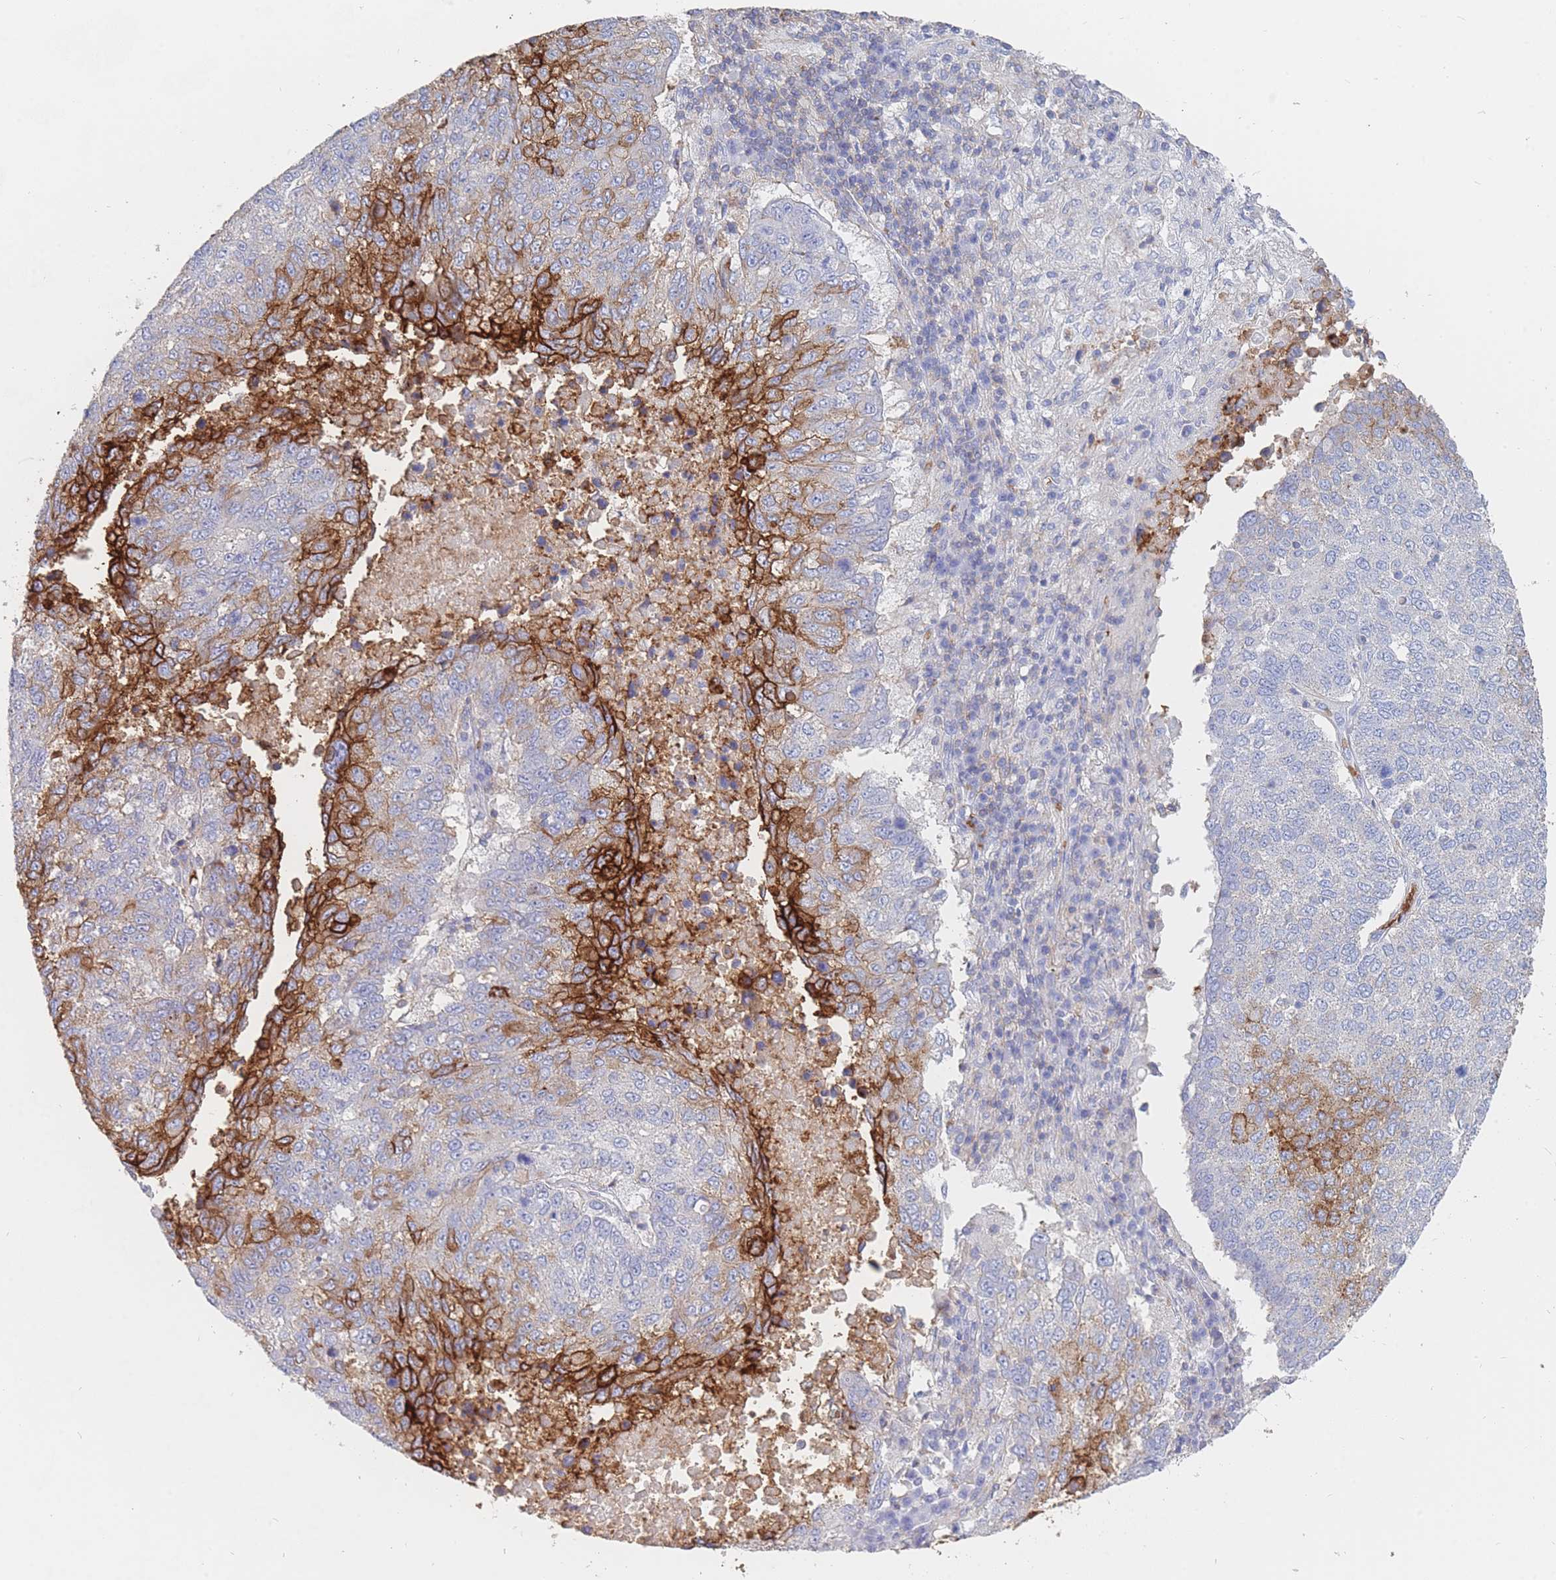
{"staining": {"intensity": "strong", "quantity": "<25%", "location": "cytoplasmic/membranous"}, "tissue": "lung cancer", "cell_type": "Tumor cells", "image_type": "cancer", "snomed": [{"axis": "morphology", "description": "Squamous cell carcinoma, NOS"}, {"axis": "topography", "description": "Lung"}], "caption": "High-power microscopy captured an immunohistochemistry (IHC) micrograph of lung squamous cell carcinoma, revealing strong cytoplasmic/membranous expression in approximately <25% of tumor cells.", "gene": "SLC2A1", "patient": {"sex": "male", "age": 73}}